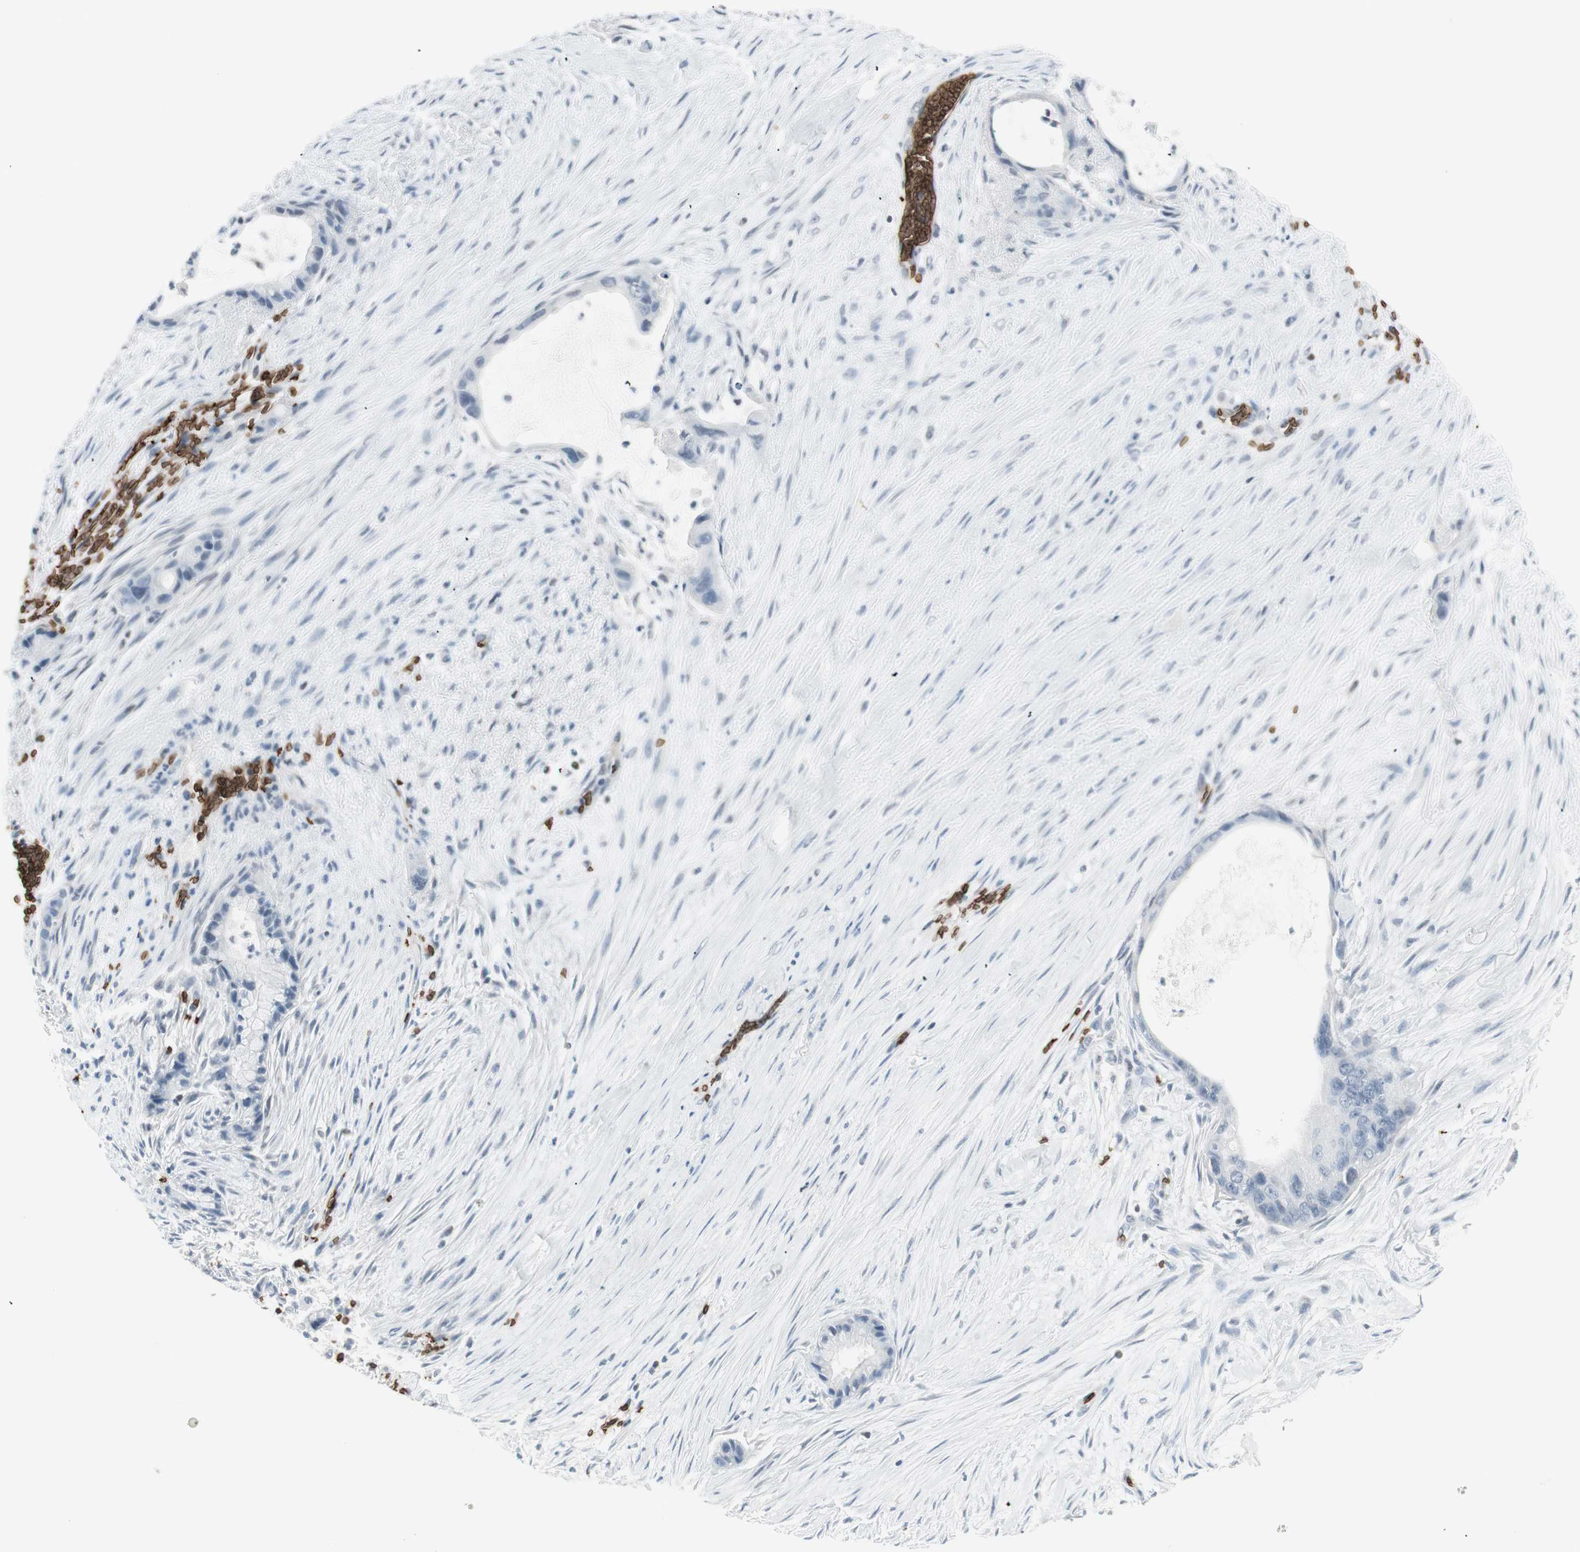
{"staining": {"intensity": "negative", "quantity": "none", "location": "none"}, "tissue": "liver cancer", "cell_type": "Tumor cells", "image_type": "cancer", "snomed": [{"axis": "morphology", "description": "Cholangiocarcinoma"}, {"axis": "topography", "description": "Liver"}], "caption": "An image of human liver cancer is negative for staining in tumor cells.", "gene": "MAP4K1", "patient": {"sex": "female", "age": 55}}